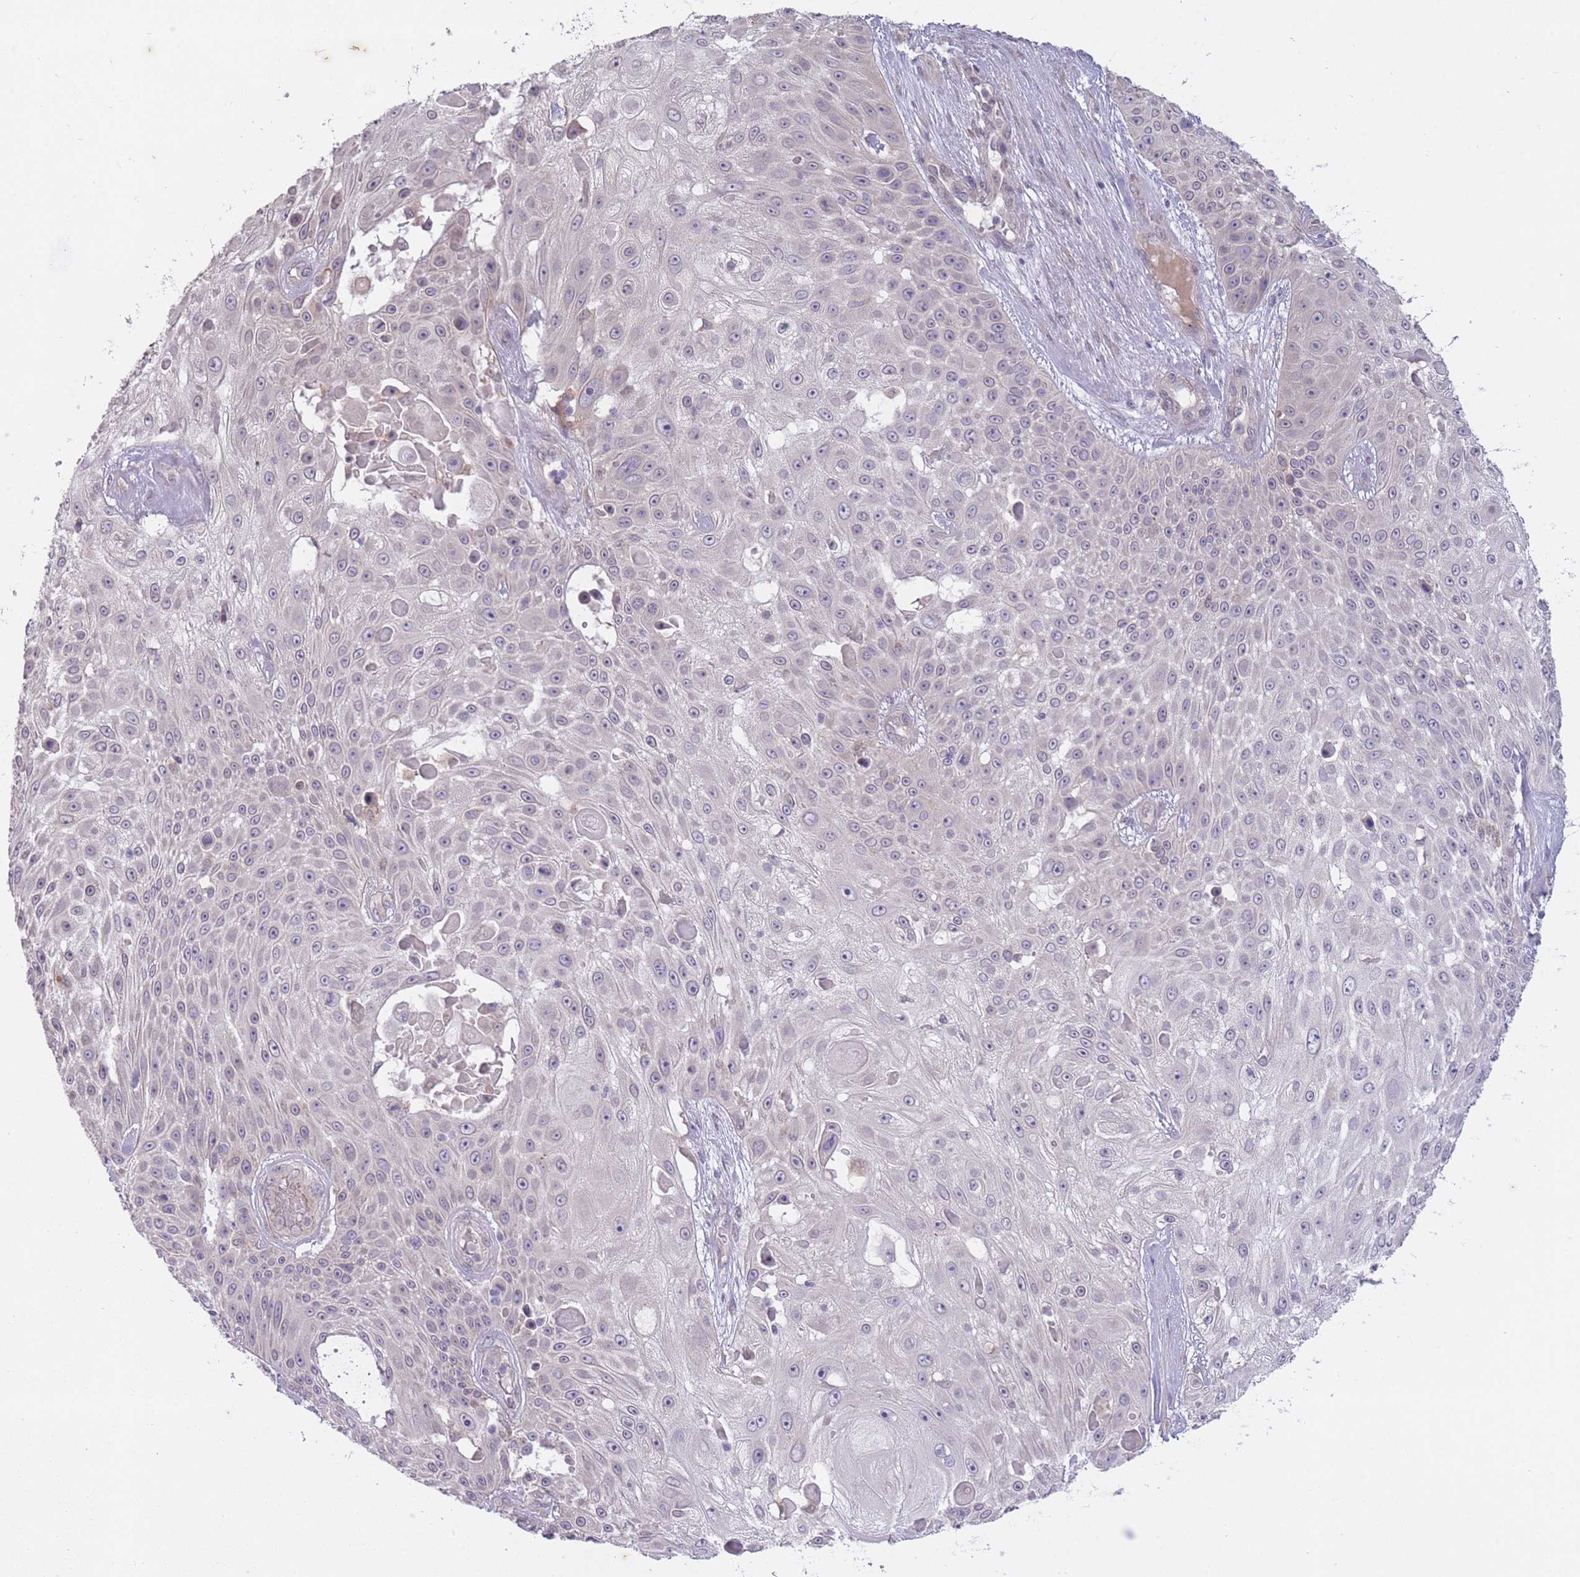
{"staining": {"intensity": "negative", "quantity": "none", "location": "none"}, "tissue": "skin cancer", "cell_type": "Tumor cells", "image_type": "cancer", "snomed": [{"axis": "morphology", "description": "Squamous cell carcinoma, NOS"}, {"axis": "topography", "description": "Skin"}], "caption": "Immunohistochemistry photomicrograph of human skin squamous cell carcinoma stained for a protein (brown), which displays no positivity in tumor cells.", "gene": "ARPIN", "patient": {"sex": "female", "age": 86}}